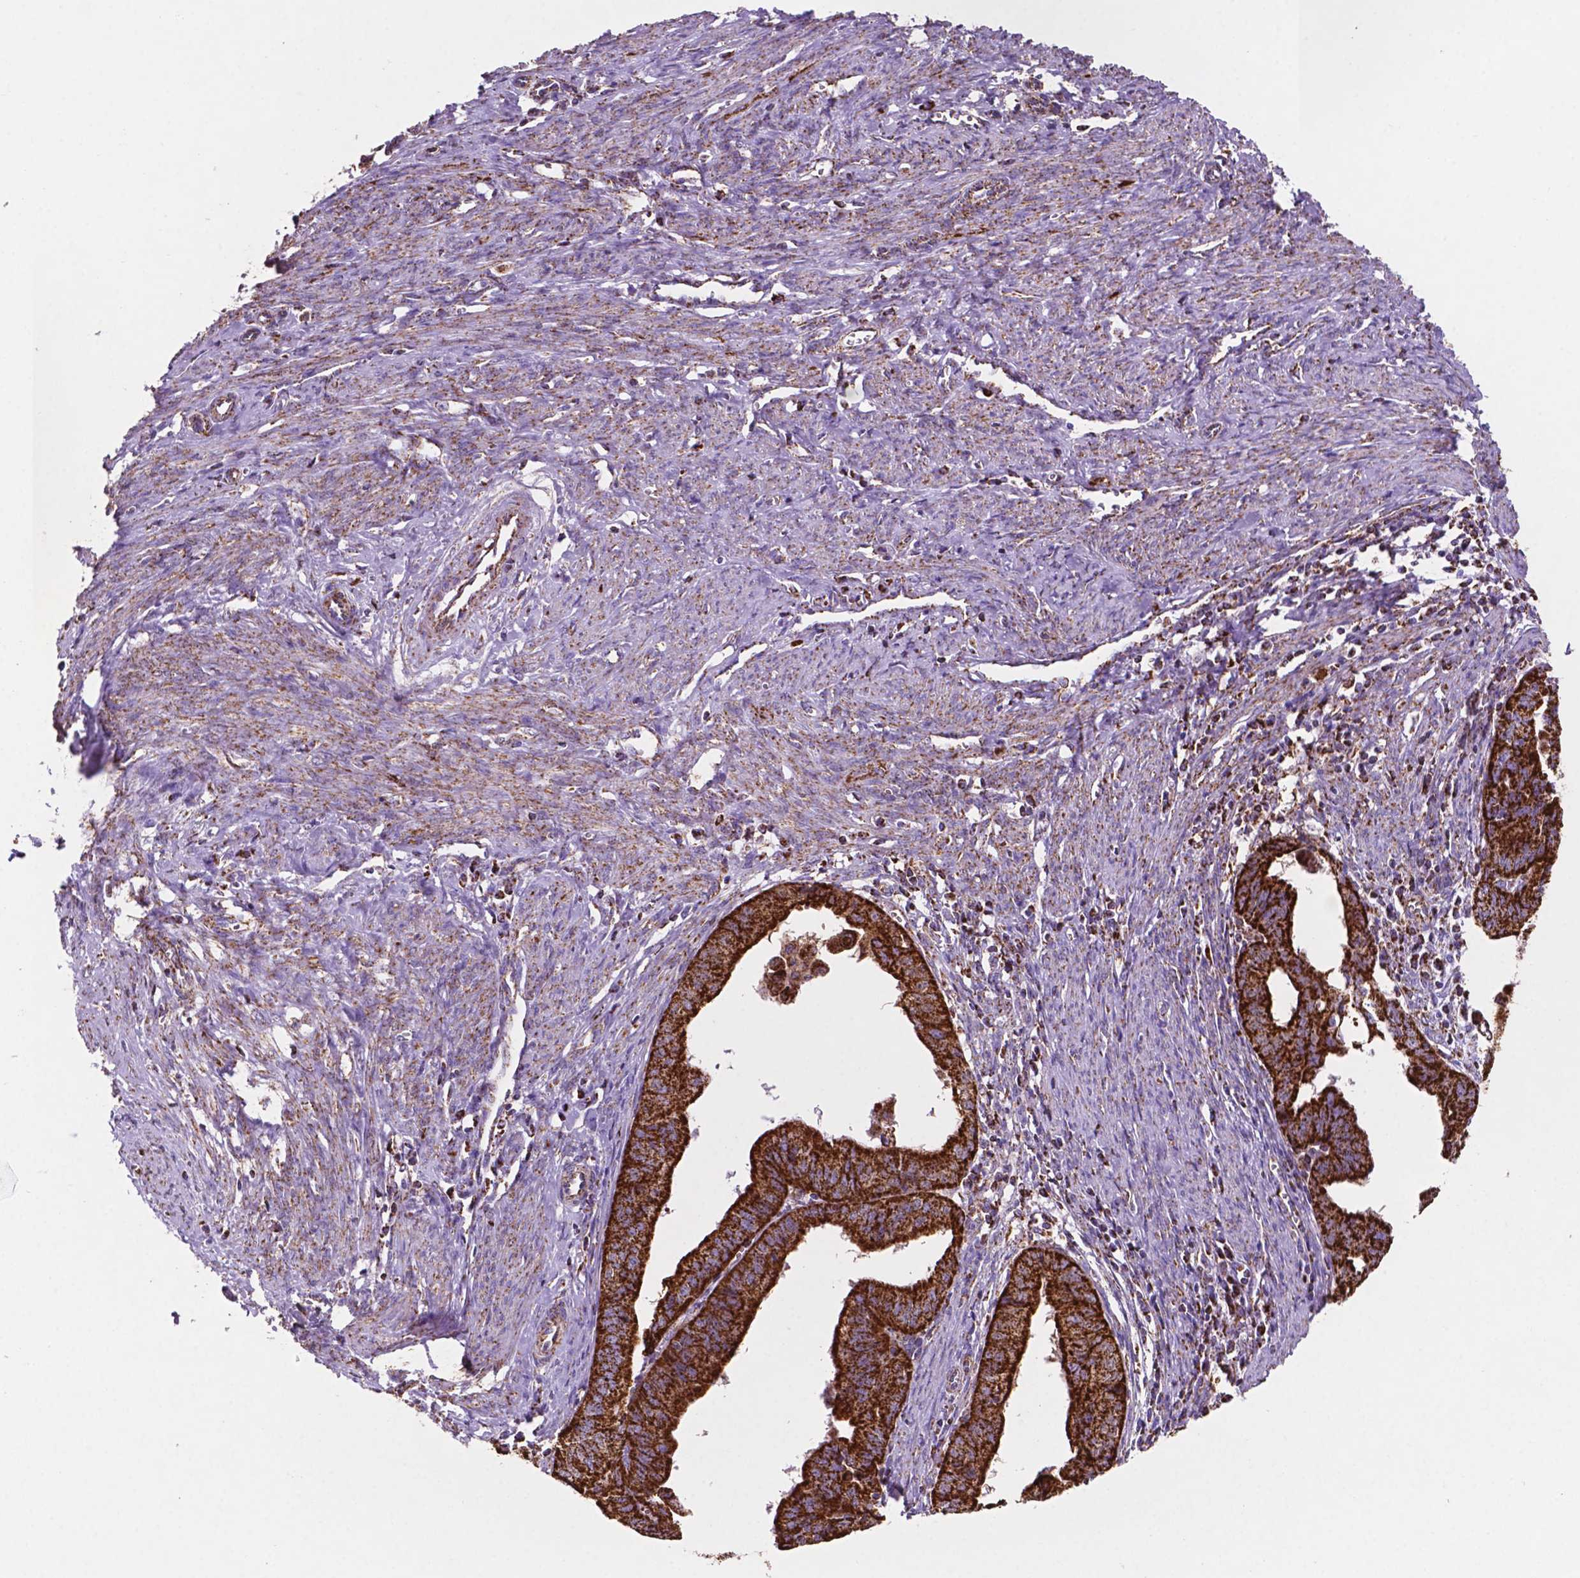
{"staining": {"intensity": "strong", "quantity": ">75%", "location": "cytoplasmic/membranous"}, "tissue": "endometrial cancer", "cell_type": "Tumor cells", "image_type": "cancer", "snomed": [{"axis": "morphology", "description": "Adenocarcinoma, NOS"}, {"axis": "topography", "description": "Endometrium"}], "caption": "Protein expression analysis of human adenocarcinoma (endometrial) reveals strong cytoplasmic/membranous staining in approximately >75% of tumor cells. The staining is performed using DAB brown chromogen to label protein expression. The nuclei are counter-stained blue using hematoxylin.", "gene": "HSPD1", "patient": {"sex": "female", "age": 65}}